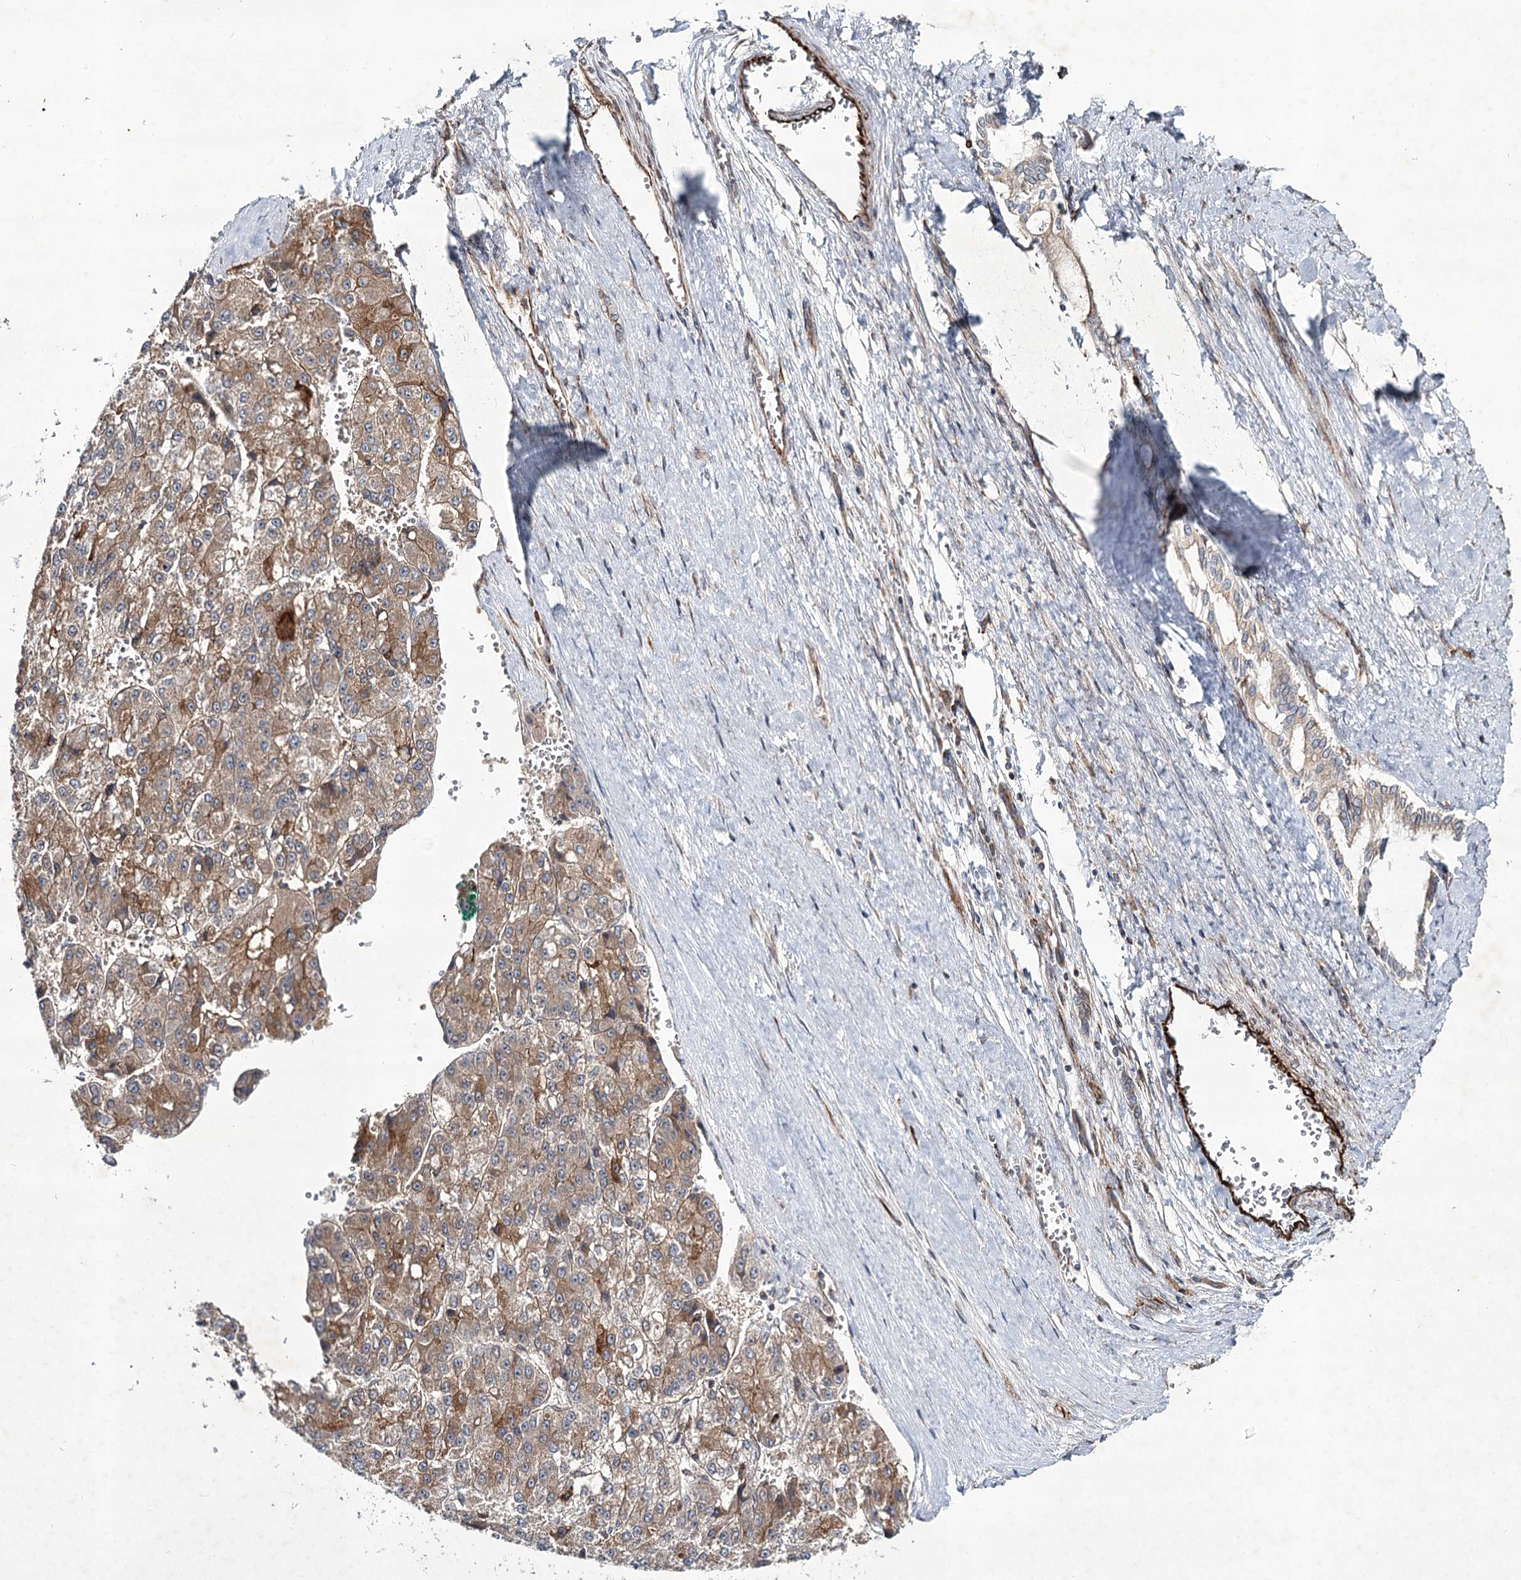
{"staining": {"intensity": "weak", "quantity": ">75%", "location": "cytoplasmic/membranous"}, "tissue": "liver cancer", "cell_type": "Tumor cells", "image_type": "cancer", "snomed": [{"axis": "morphology", "description": "Carcinoma, Hepatocellular, NOS"}, {"axis": "topography", "description": "Liver"}], "caption": "Immunohistochemistry micrograph of neoplastic tissue: liver cancer (hepatocellular carcinoma) stained using IHC displays low levels of weak protein expression localized specifically in the cytoplasmic/membranous of tumor cells, appearing as a cytoplasmic/membranous brown color.", "gene": "DPEP2", "patient": {"sex": "female", "age": 73}}